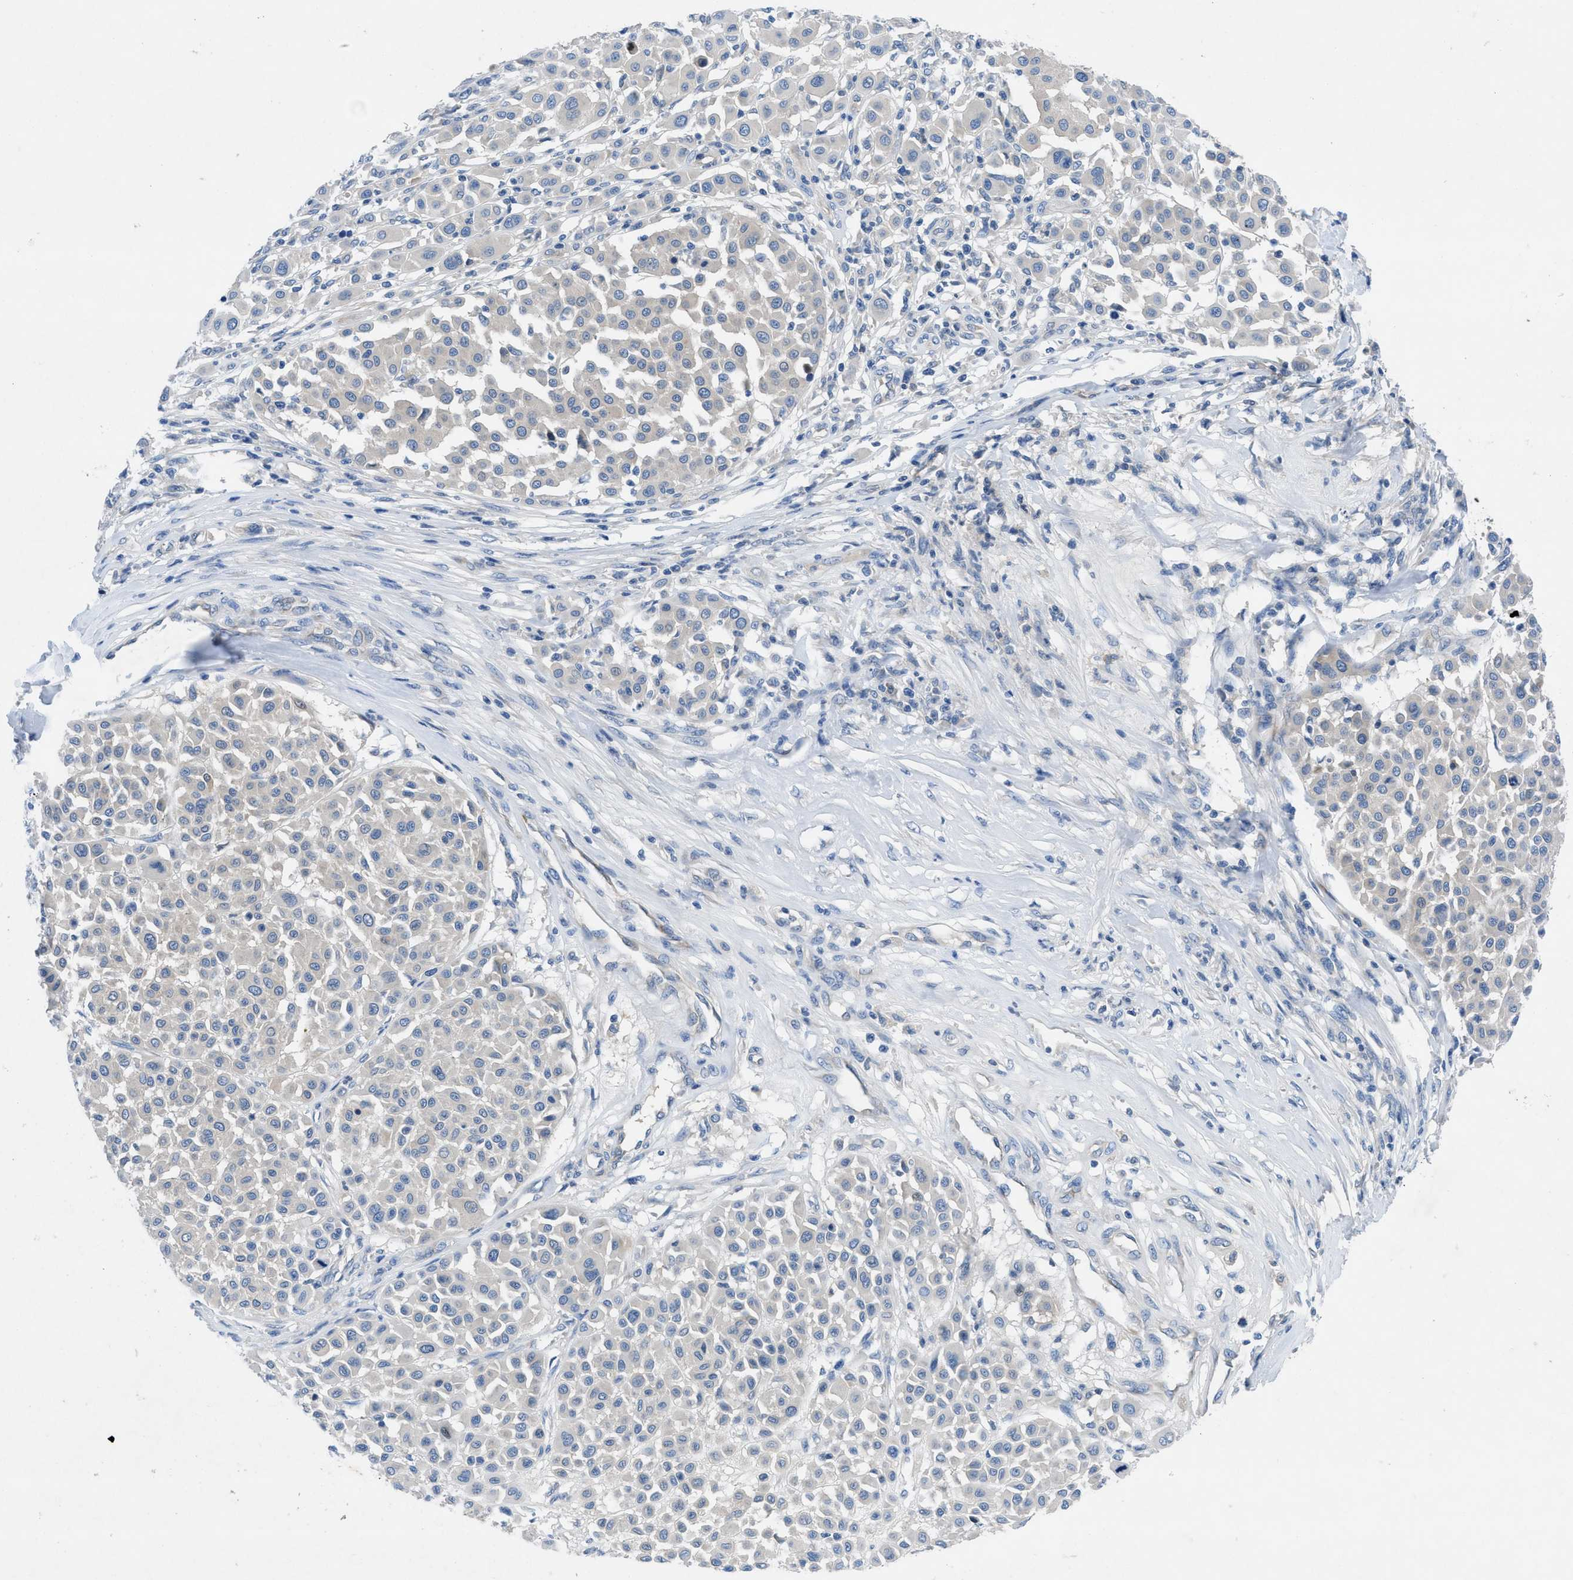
{"staining": {"intensity": "negative", "quantity": "none", "location": "none"}, "tissue": "melanoma", "cell_type": "Tumor cells", "image_type": "cancer", "snomed": [{"axis": "morphology", "description": "Malignant melanoma, Metastatic site"}, {"axis": "topography", "description": "Soft tissue"}], "caption": "Melanoma was stained to show a protein in brown. There is no significant expression in tumor cells.", "gene": "PGR", "patient": {"sex": "male", "age": 41}}